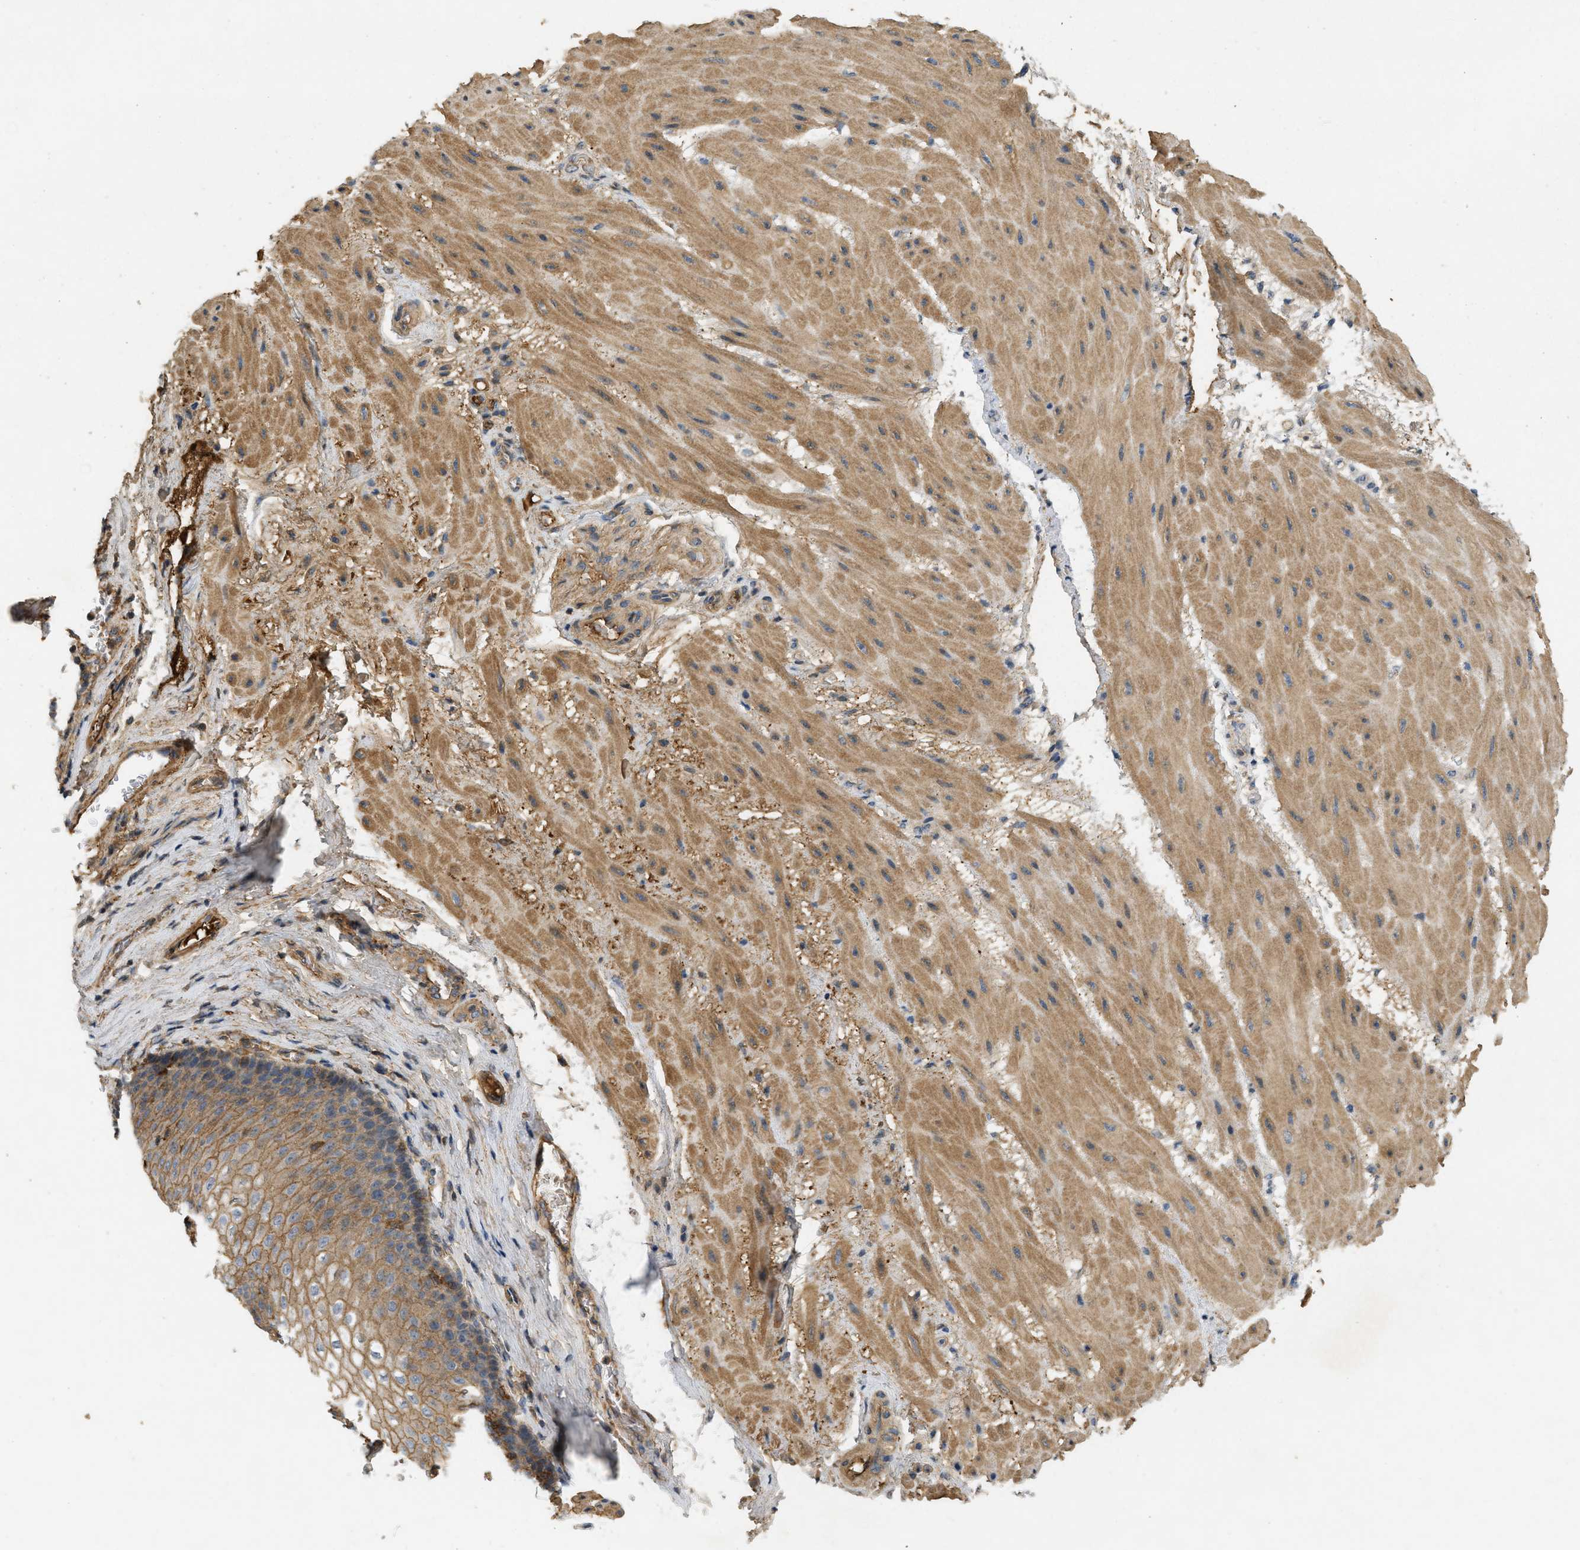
{"staining": {"intensity": "moderate", "quantity": ">75%", "location": "cytoplasmic/membranous"}, "tissue": "esophagus", "cell_type": "Squamous epithelial cells", "image_type": "normal", "snomed": [{"axis": "morphology", "description": "Normal tissue, NOS"}, {"axis": "topography", "description": "Esophagus"}], "caption": "Immunohistochemistry (IHC) micrograph of normal esophagus: human esophagus stained using IHC reveals medium levels of moderate protein expression localized specifically in the cytoplasmic/membranous of squamous epithelial cells, appearing as a cytoplasmic/membranous brown color.", "gene": "F8", "patient": {"sex": "male", "age": 48}}